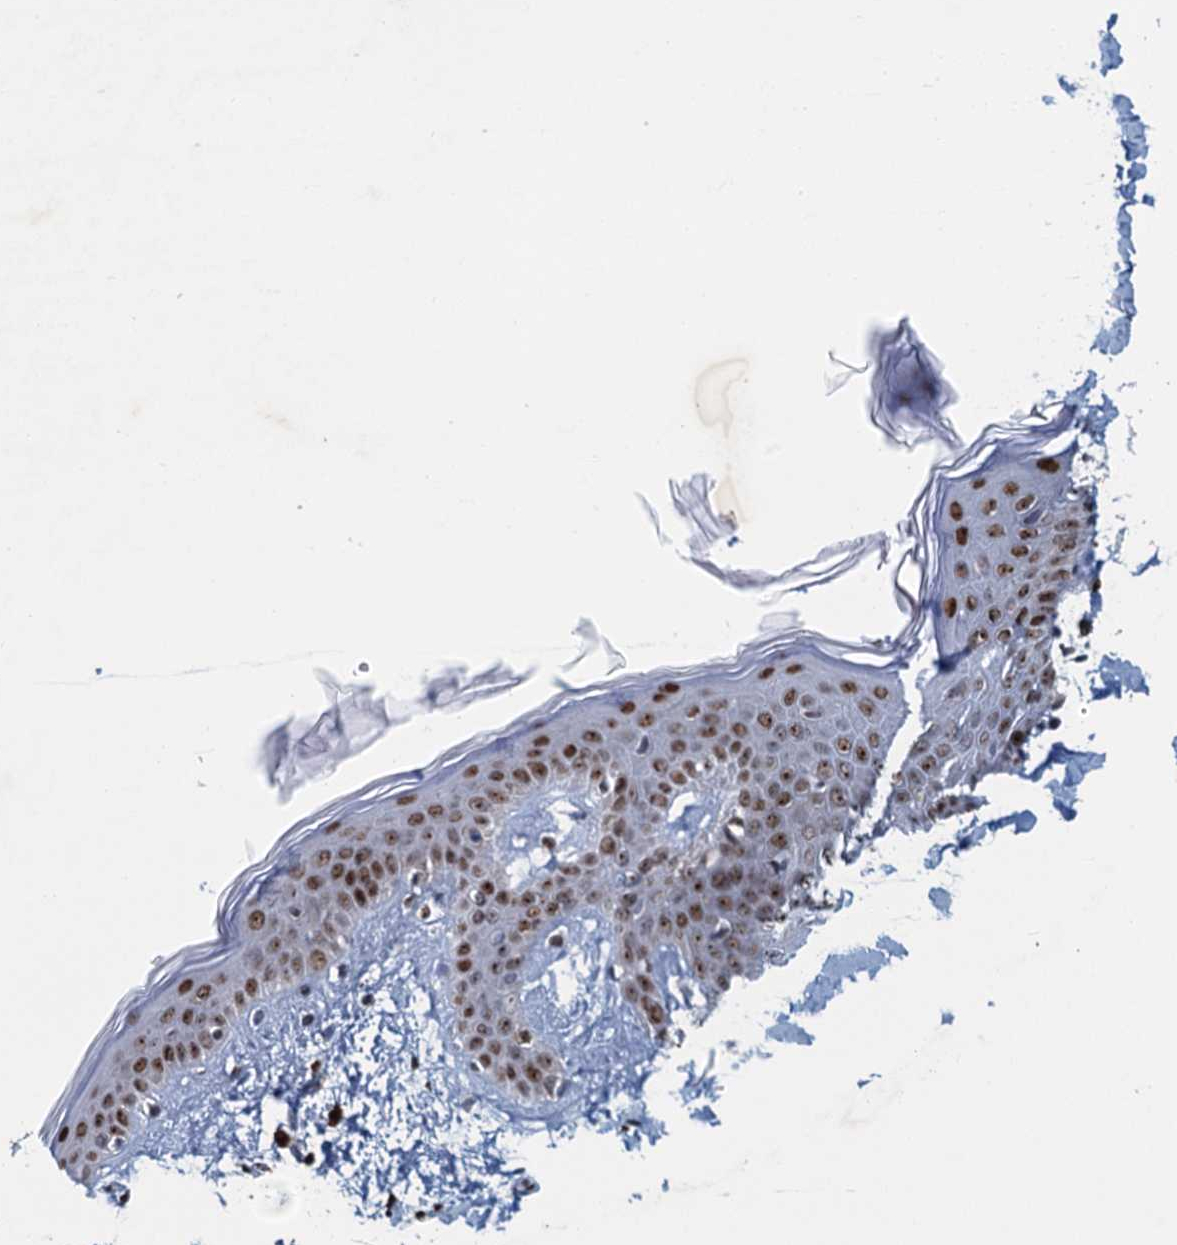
{"staining": {"intensity": "weak", "quantity": "25%-75%", "location": "cytoplasmic/membranous"}, "tissue": "skin", "cell_type": "Fibroblasts", "image_type": "normal", "snomed": [{"axis": "morphology", "description": "Normal tissue, NOS"}, {"axis": "topography", "description": "Skin"}], "caption": "Fibroblasts reveal low levels of weak cytoplasmic/membranous expression in about 25%-75% of cells in unremarkable human skin.", "gene": "ANKRD13D", "patient": {"sex": "female", "age": 46}}